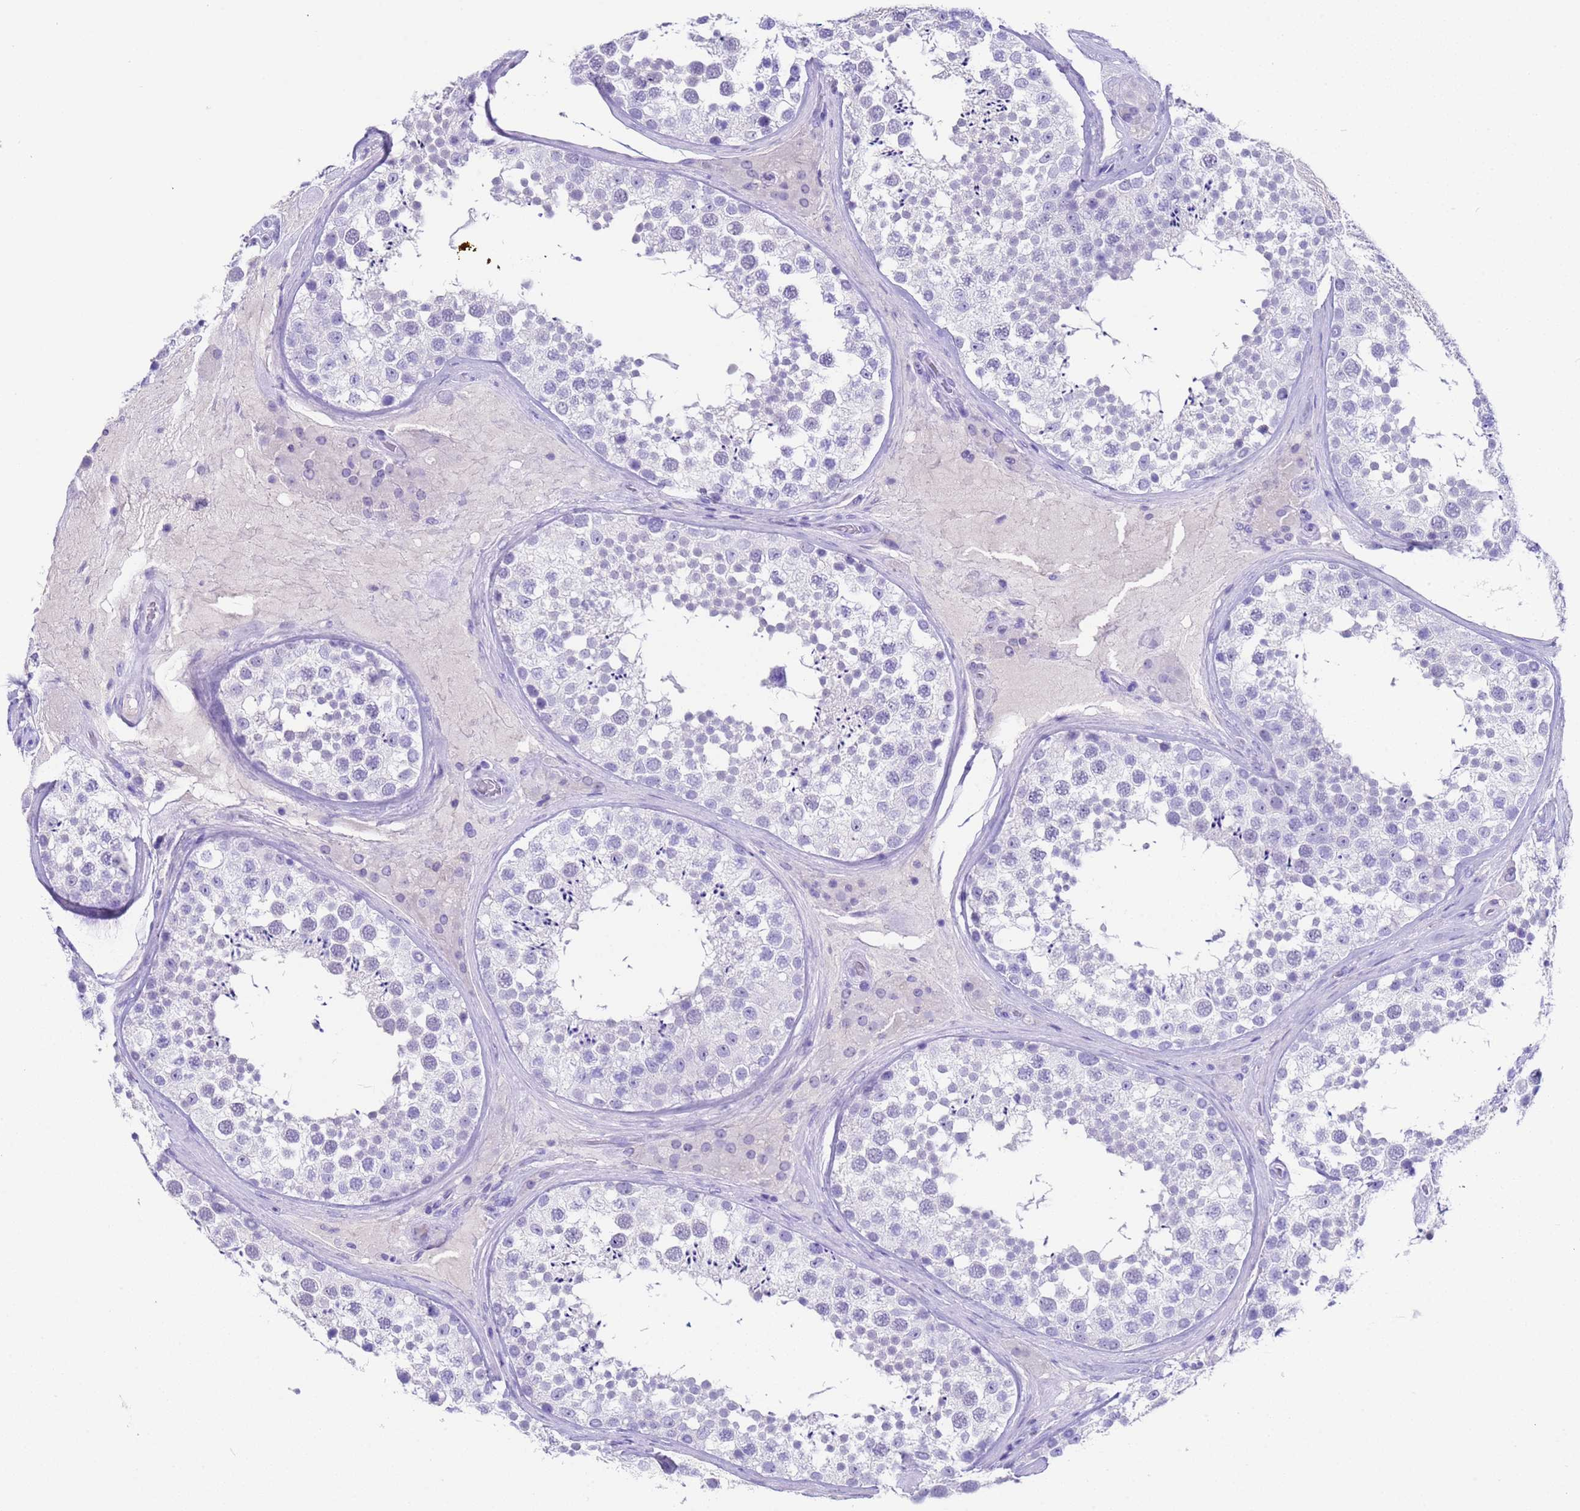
{"staining": {"intensity": "negative", "quantity": "none", "location": "none"}, "tissue": "testis", "cell_type": "Cells in seminiferous ducts", "image_type": "normal", "snomed": [{"axis": "morphology", "description": "Normal tissue, NOS"}, {"axis": "topography", "description": "Testis"}], "caption": "Micrograph shows no significant protein positivity in cells in seminiferous ducts of normal testis. (DAB immunohistochemistry visualized using brightfield microscopy, high magnification).", "gene": "CKM", "patient": {"sex": "male", "age": 46}}